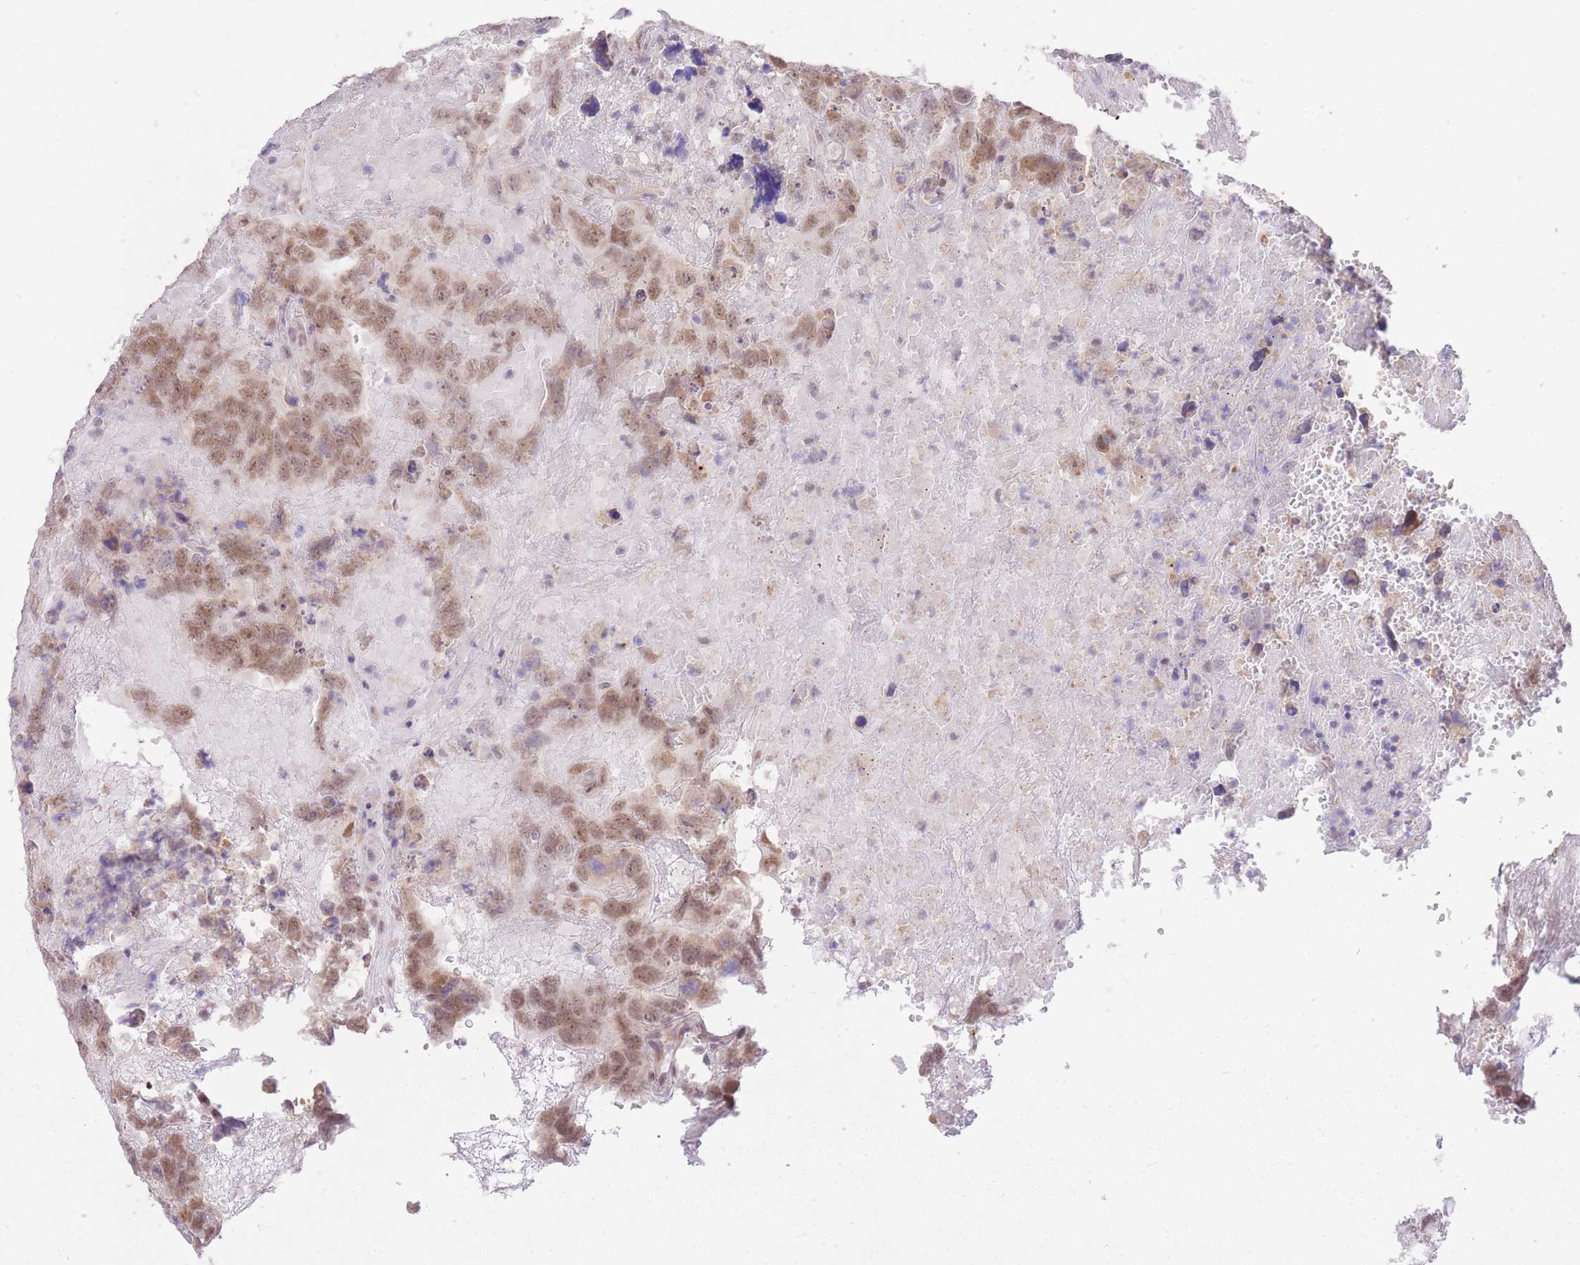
{"staining": {"intensity": "moderate", "quantity": ">75%", "location": "nuclear"}, "tissue": "testis cancer", "cell_type": "Tumor cells", "image_type": "cancer", "snomed": [{"axis": "morphology", "description": "Carcinoma, Embryonal, NOS"}, {"axis": "topography", "description": "Testis"}], "caption": "The histopathology image exhibits immunohistochemical staining of testis embryonal carcinoma. There is moderate nuclear expression is seen in approximately >75% of tumor cells.", "gene": "UBXN7", "patient": {"sex": "male", "age": 45}}